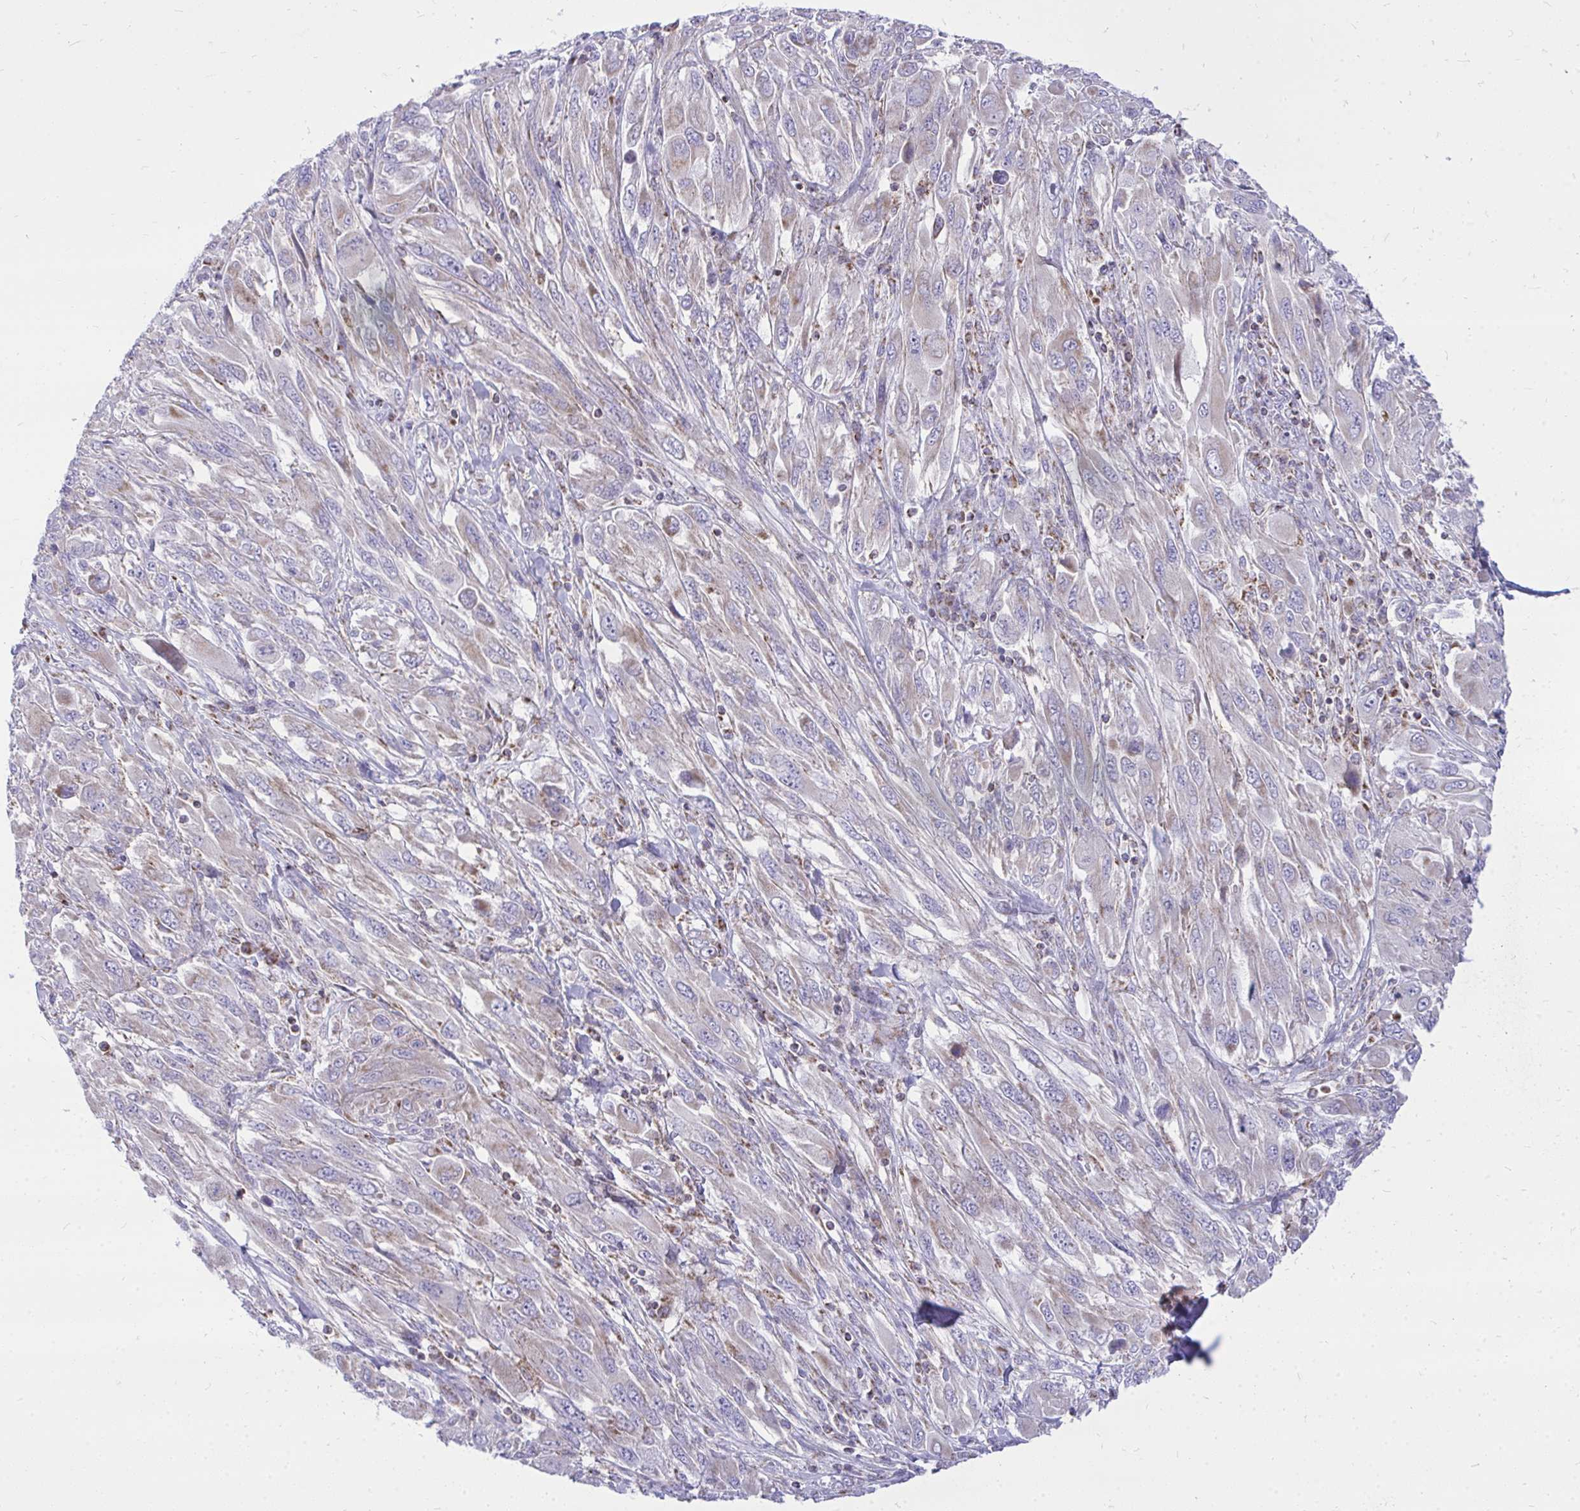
{"staining": {"intensity": "weak", "quantity": "<25%", "location": "cytoplasmic/membranous"}, "tissue": "melanoma", "cell_type": "Tumor cells", "image_type": "cancer", "snomed": [{"axis": "morphology", "description": "Malignant melanoma, NOS"}, {"axis": "topography", "description": "Skin"}], "caption": "Tumor cells show no significant positivity in malignant melanoma.", "gene": "SPTBN2", "patient": {"sex": "female", "age": 91}}